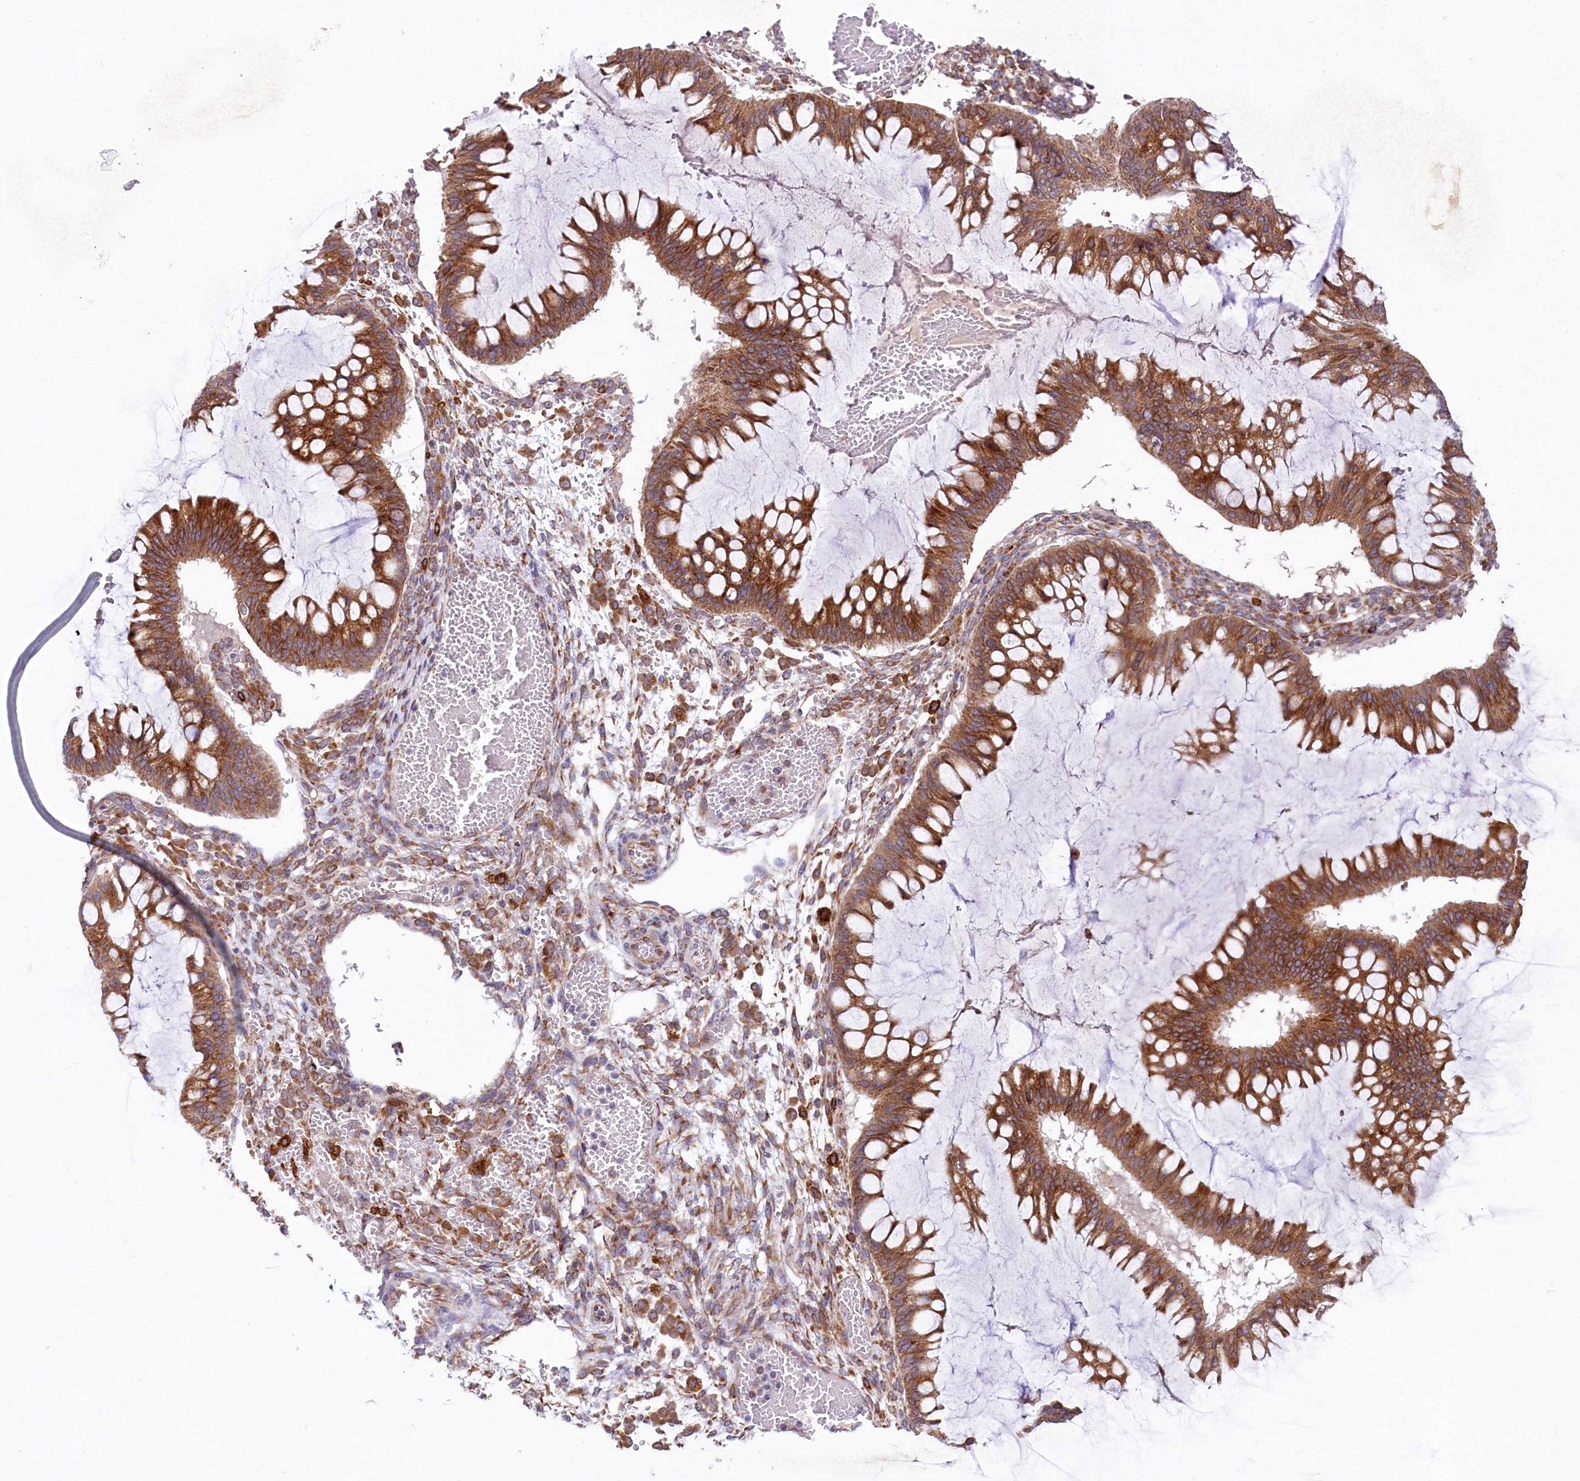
{"staining": {"intensity": "strong", "quantity": ">75%", "location": "cytoplasmic/membranous"}, "tissue": "ovarian cancer", "cell_type": "Tumor cells", "image_type": "cancer", "snomed": [{"axis": "morphology", "description": "Cystadenocarcinoma, mucinous, NOS"}, {"axis": "topography", "description": "Ovary"}], "caption": "This photomicrograph shows immunohistochemistry staining of ovarian cancer, with high strong cytoplasmic/membranous expression in about >75% of tumor cells.", "gene": "CHID1", "patient": {"sex": "female", "age": 73}}